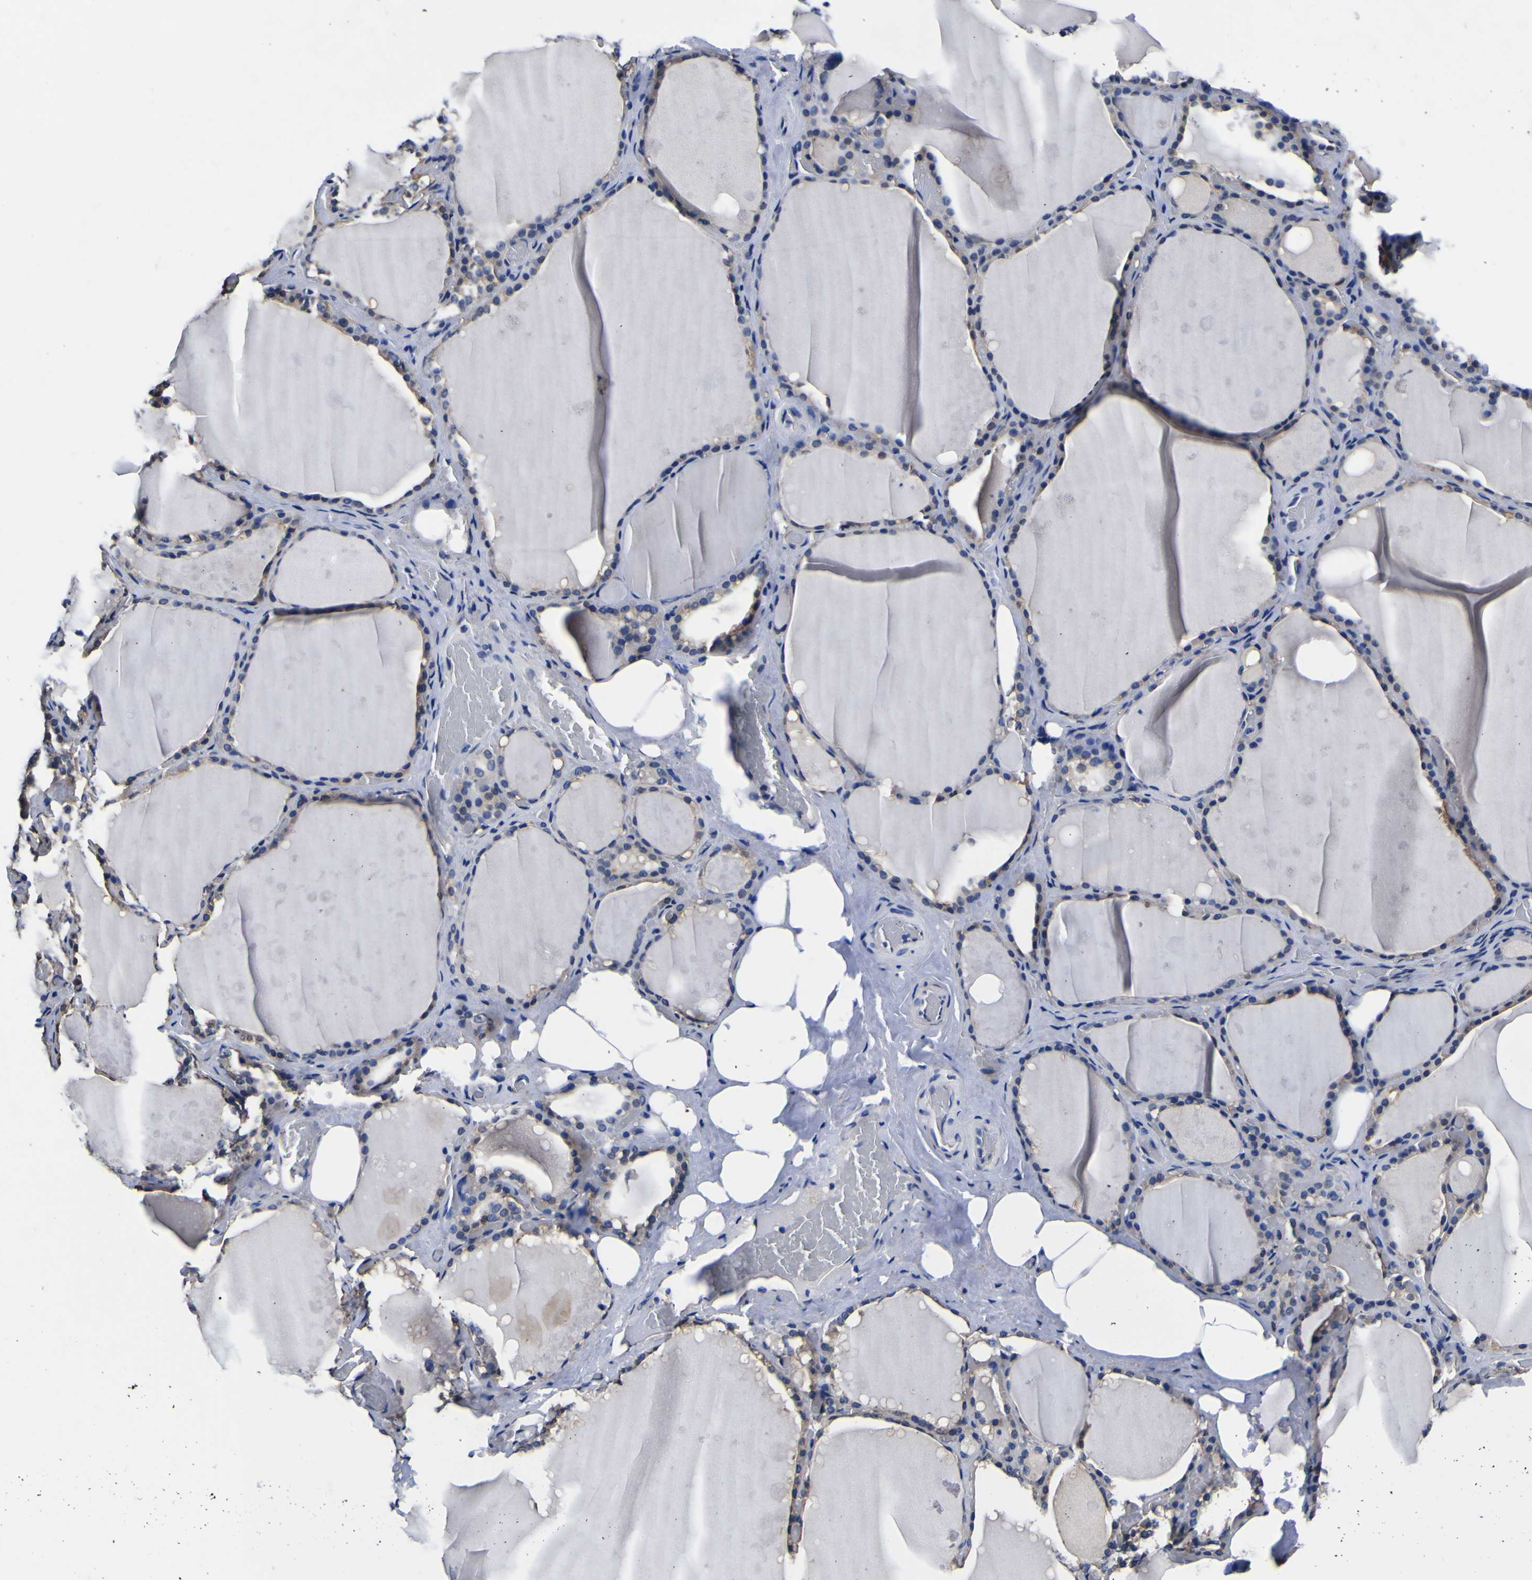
{"staining": {"intensity": "weak", "quantity": "25%-75%", "location": "cytoplasmic/membranous"}, "tissue": "thyroid gland", "cell_type": "Glandular cells", "image_type": "normal", "snomed": [{"axis": "morphology", "description": "Normal tissue, NOS"}, {"axis": "topography", "description": "Thyroid gland"}], "caption": "Weak cytoplasmic/membranous positivity is identified in approximately 25%-75% of glandular cells in unremarkable thyroid gland. Using DAB (brown) and hematoxylin (blue) stains, captured at high magnification using brightfield microscopy.", "gene": "FAM110B", "patient": {"sex": "male", "age": 61}}